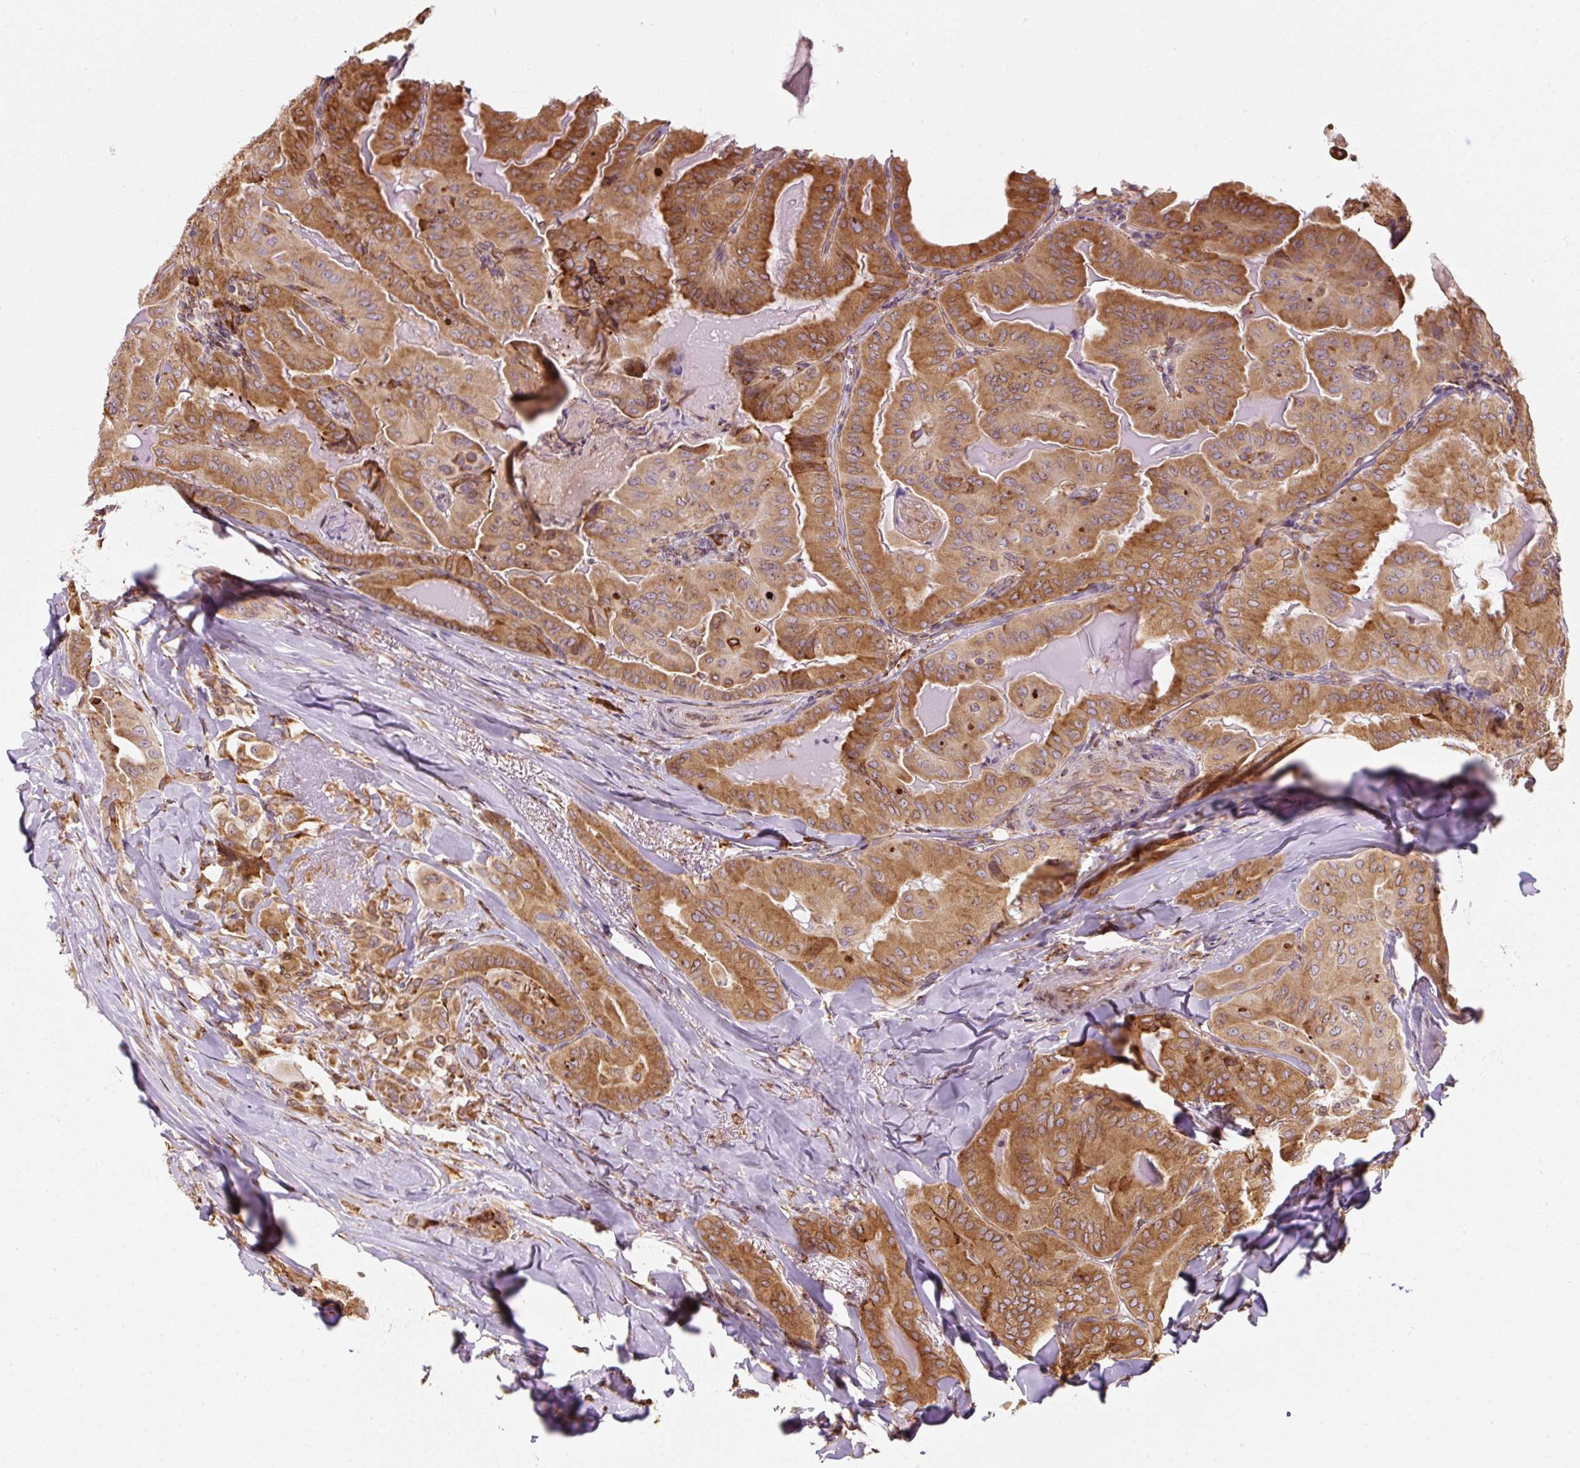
{"staining": {"intensity": "strong", "quantity": ">75%", "location": "cytoplasmic/membranous"}, "tissue": "thyroid cancer", "cell_type": "Tumor cells", "image_type": "cancer", "snomed": [{"axis": "morphology", "description": "Papillary adenocarcinoma, NOS"}, {"axis": "topography", "description": "Thyroid gland"}], "caption": "Immunohistochemistry (IHC) (DAB (3,3'-diaminobenzidine)) staining of papillary adenocarcinoma (thyroid) reveals strong cytoplasmic/membranous protein expression in approximately >75% of tumor cells.", "gene": "PRKCSH", "patient": {"sex": "female", "age": 68}}